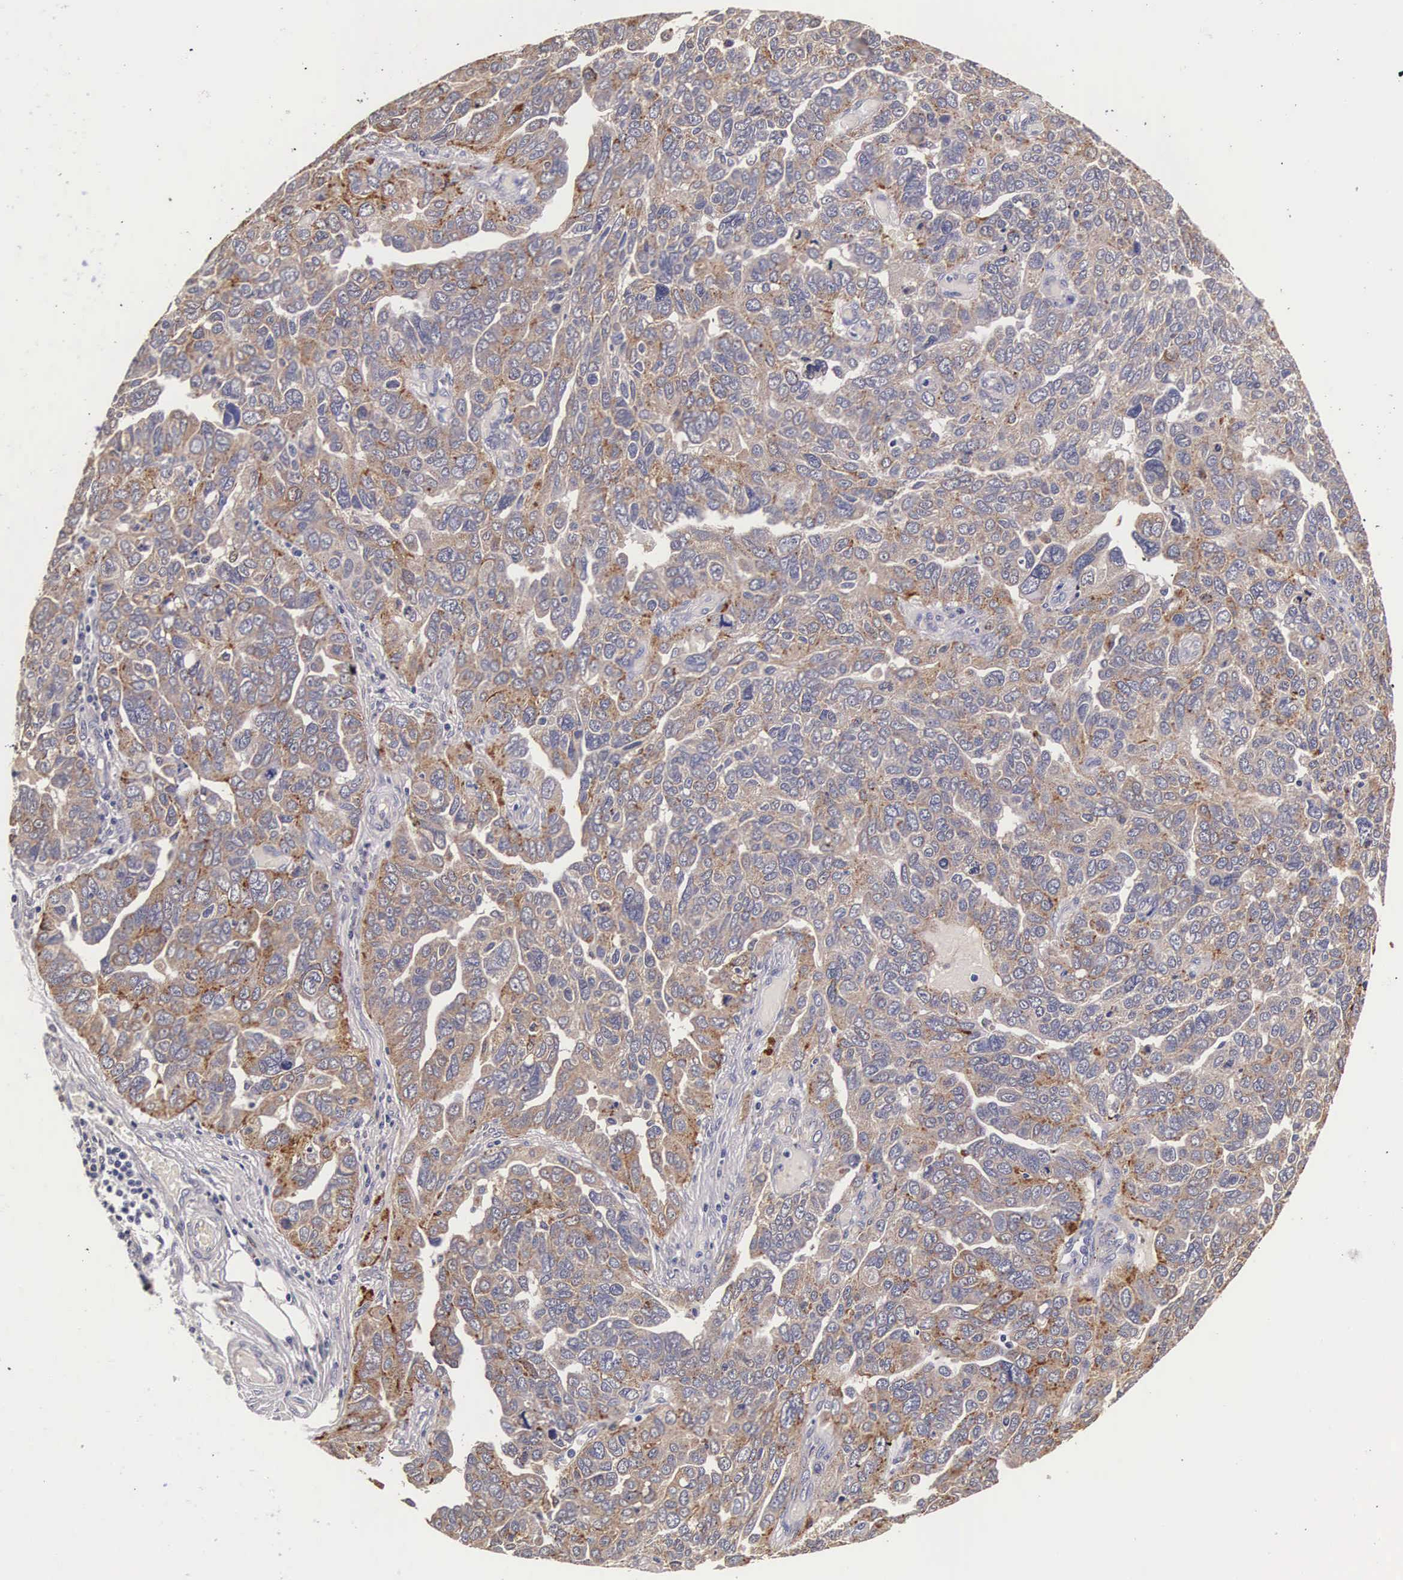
{"staining": {"intensity": "moderate", "quantity": ">75%", "location": "cytoplasmic/membranous"}, "tissue": "ovarian cancer", "cell_type": "Tumor cells", "image_type": "cancer", "snomed": [{"axis": "morphology", "description": "Cystadenocarcinoma, serous, NOS"}, {"axis": "topography", "description": "Ovary"}], "caption": "Immunohistochemical staining of human serous cystadenocarcinoma (ovarian) displays medium levels of moderate cytoplasmic/membranous protein staining in approximately >75% of tumor cells.", "gene": "CTSB", "patient": {"sex": "female", "age": 64}}